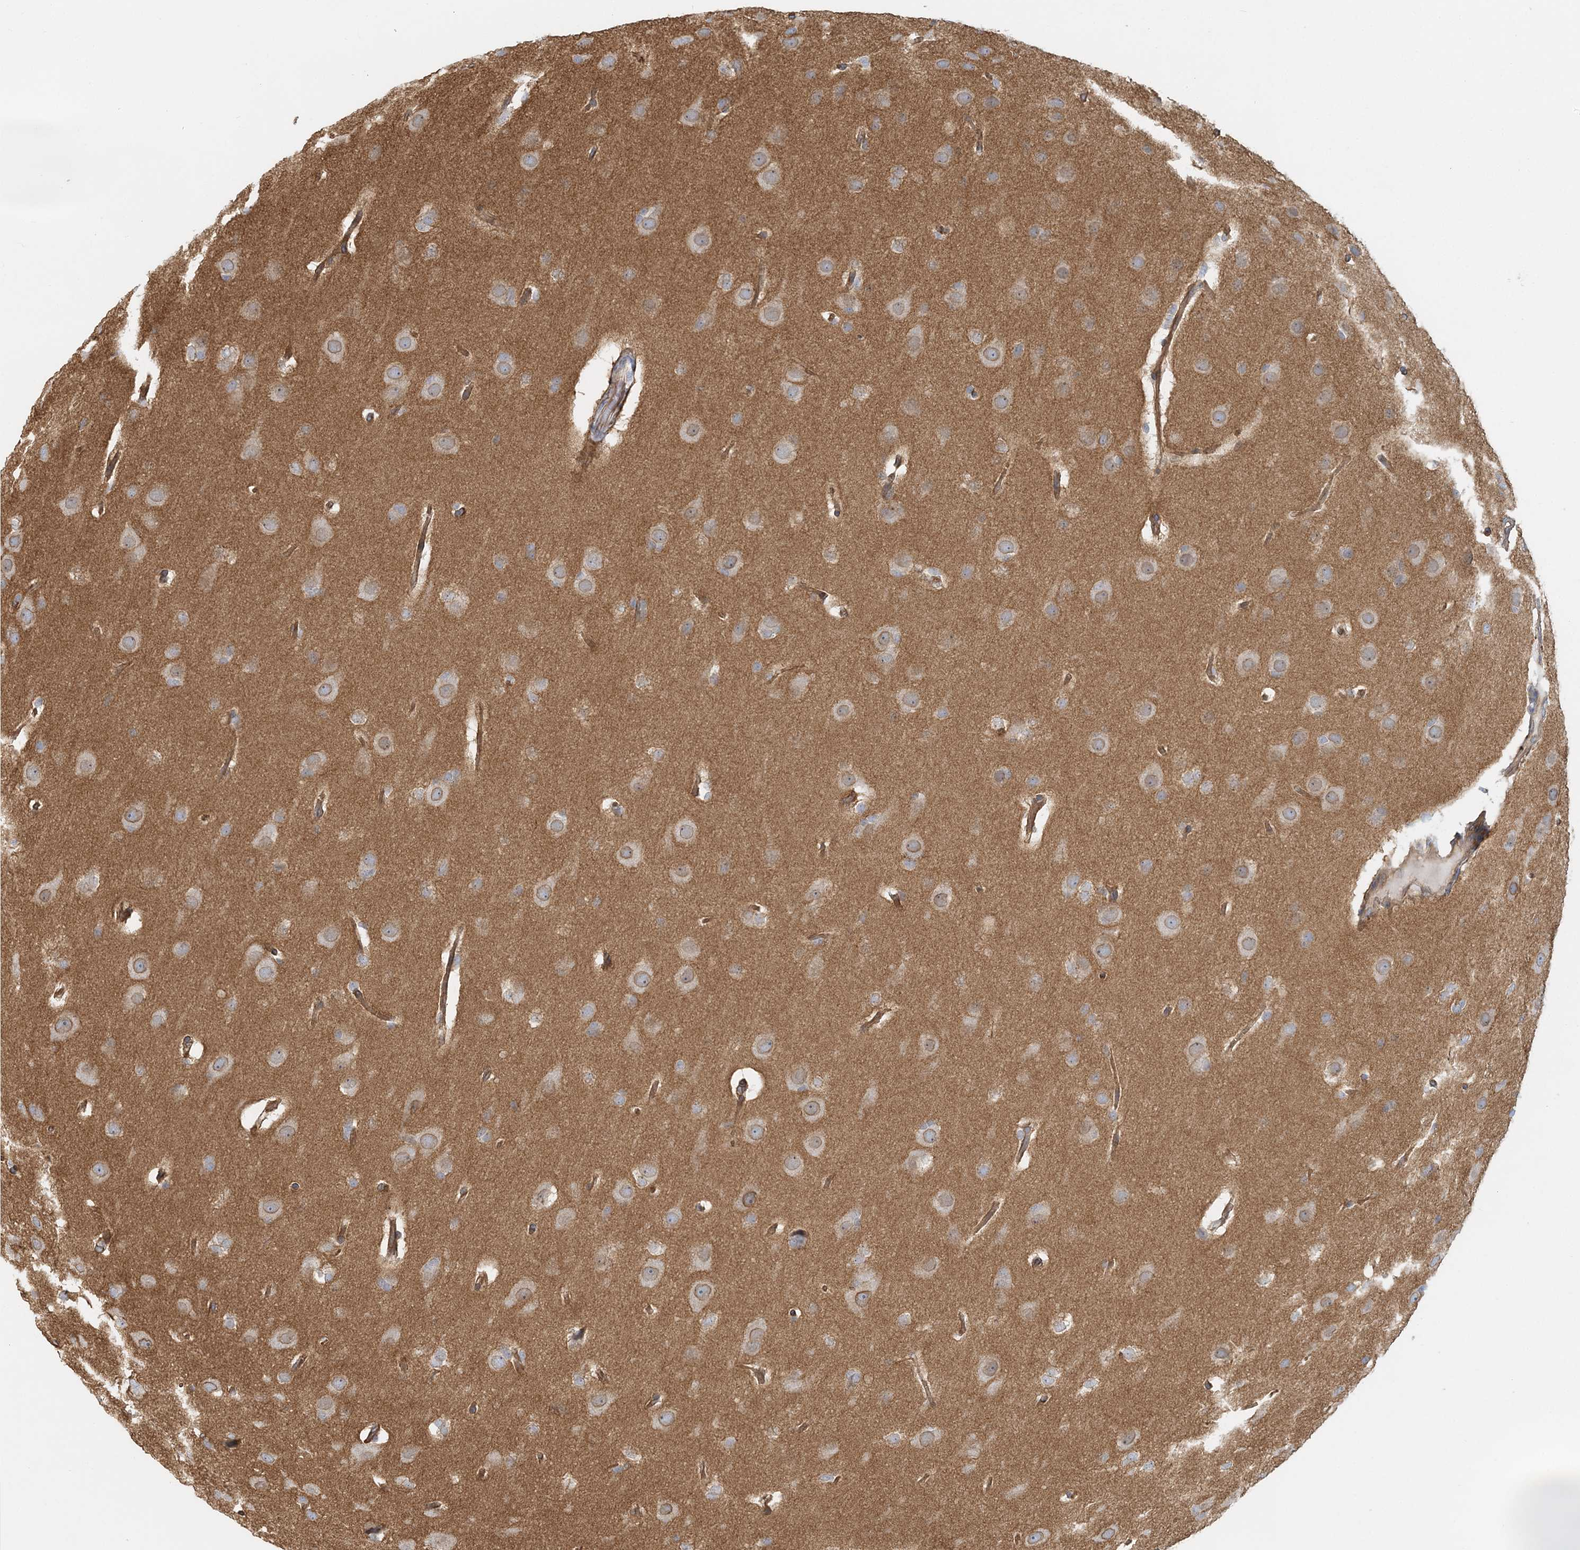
{"staining": {"intensity": "weak", "quantity": ">75%", "location": "cytoplasmic/membranous"}, "tissue": "glioma", "cell_type": "Tumor cells", "image_type": "cancer", "snomed": [{"axis": "morphology", "description": "Glioma, malignant, Low grade"}, {"axis": "topography", "description": "Brain"}], "caption": "The micrograph exhibits staining of glioma, revealing weak cytoplasmic/membranous protein expression (brown color) within tumor cells.", "gene": "DNAH1", "patient": {"sex": "female", "age": 37}}